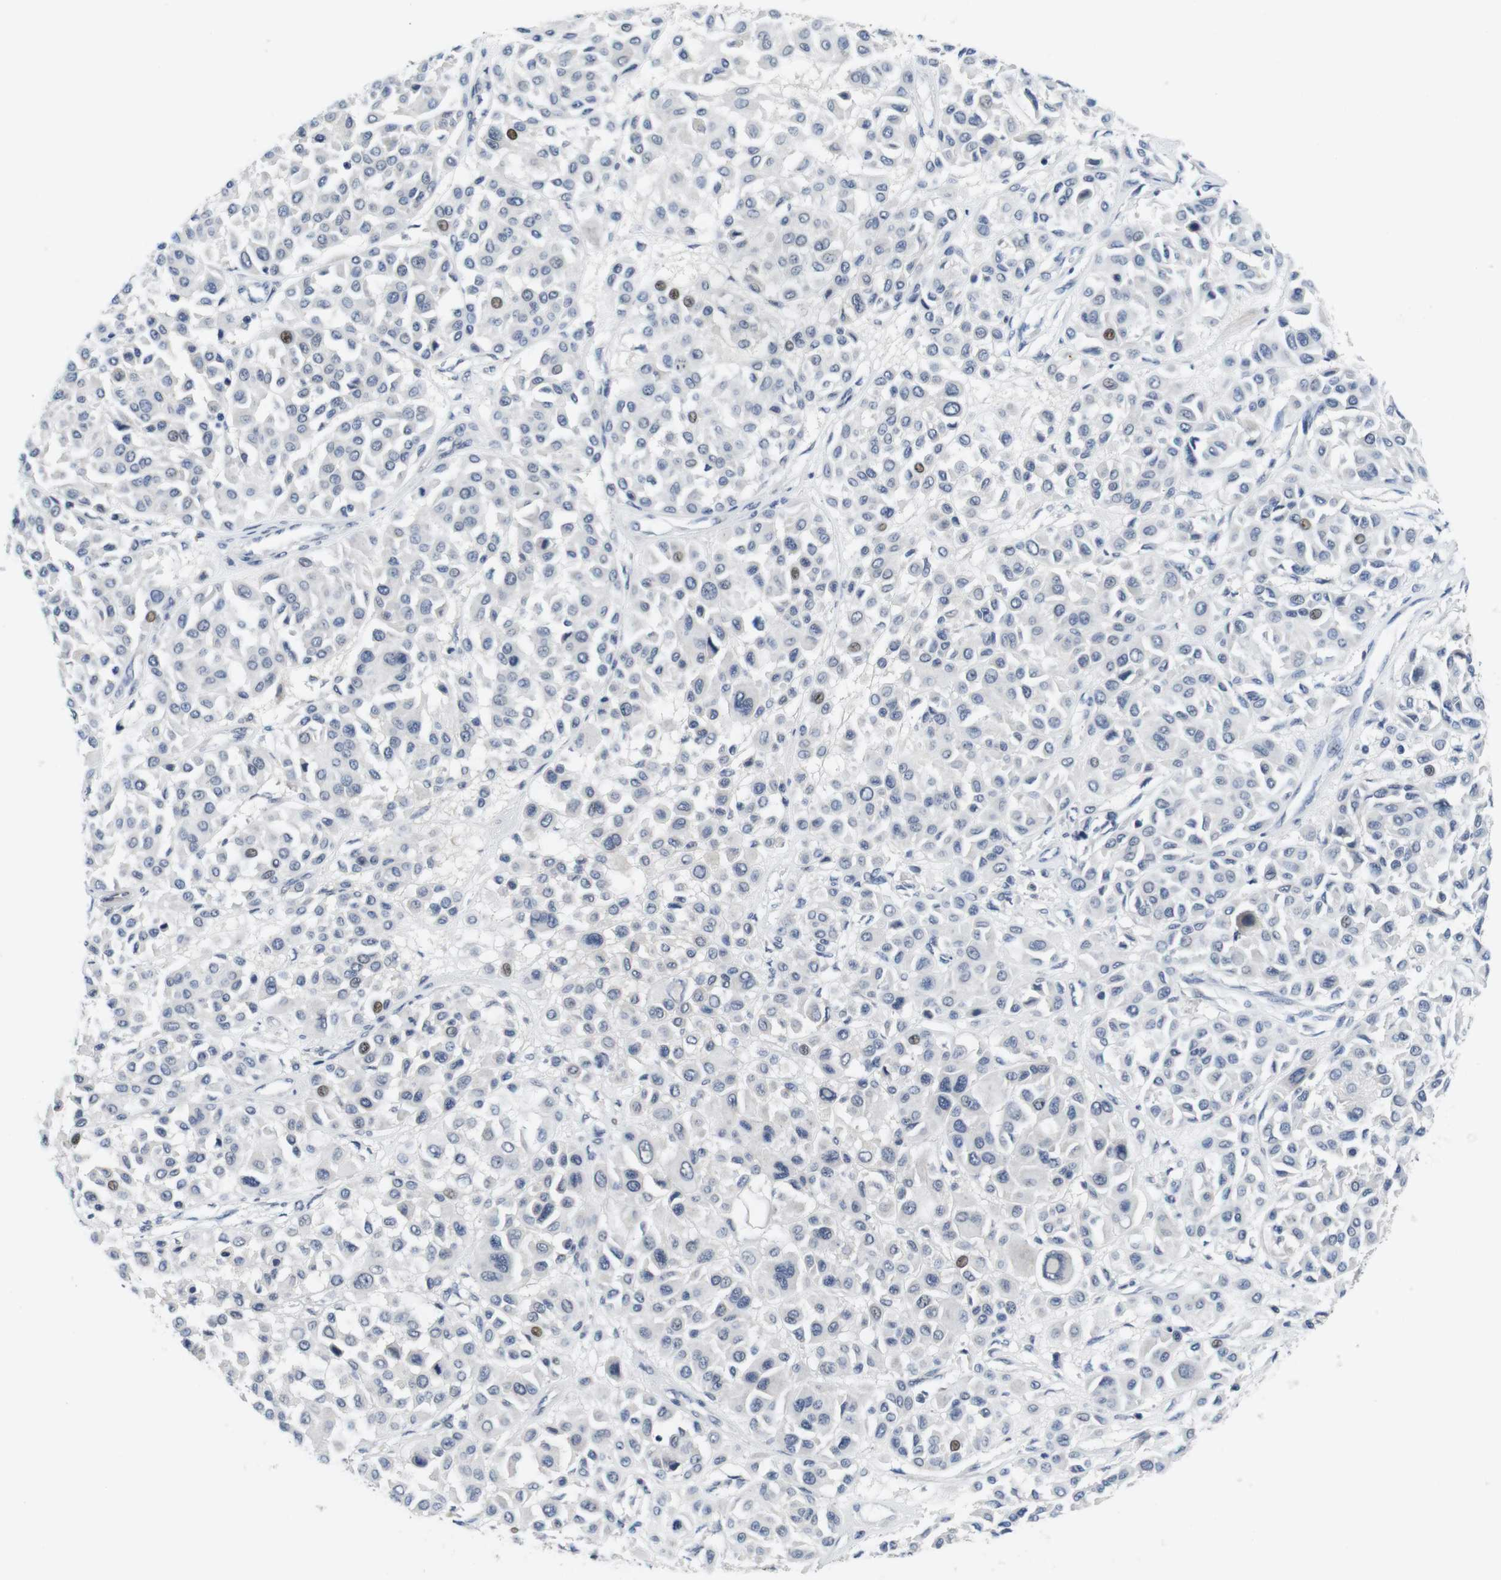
{"staining": {"intensity": "moderate", "quantity": "<25%", "location": "nuclear"}, "tissue": "melanoma", "cell_type": "Tumor cells", "image_type": "cancer", "snomed": [{"axis": "morphology", "description": "Malignant melanoma, Metastatic site"}, {"axis": "topography", "description": "Soft tissue"}], "caption": "An immunohistochemistry histopathology image of tumor tissue is shown. Protein staining in brown highlights moderate nuclear positivity in melanoma within tumor cells.", "gene": "SKP2", "patient": {"sex": "male", "age": 41}}